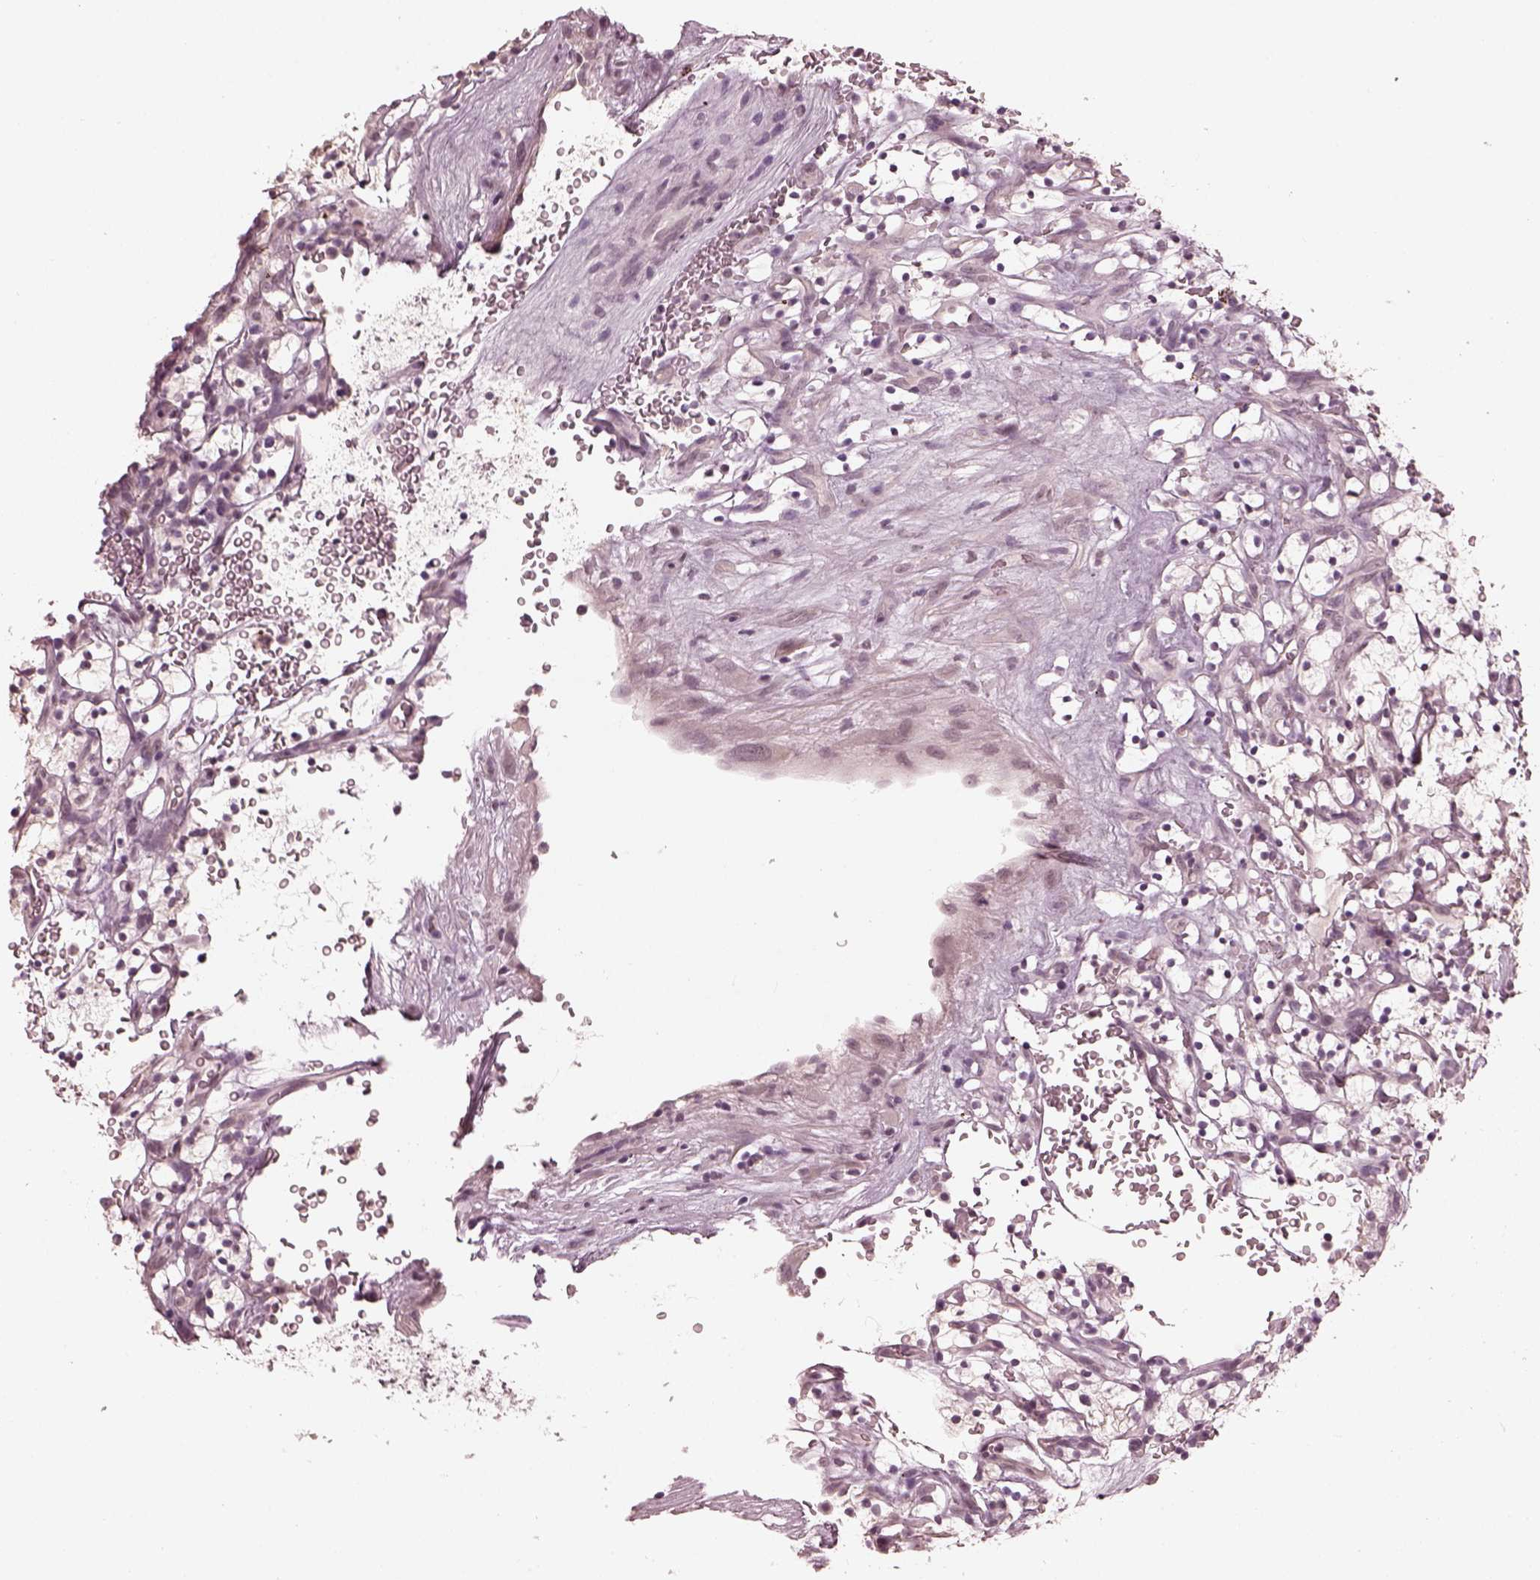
{"staining": {"intensity": "negative", "quantity": "none", "location": "none"}, "tissue": "renal cancer", "cell_type": "Tumor cells", "image_type": "cancer", "snomed": [{"axis": "morphology", "description": "Adenocarcinoma, NOS"}, {"axis": "topography", "description": "Kidney"}], "caption": "Tumor cells are negative for protein expression in human renal adenocarcinoma. (DAB (3,3'-diaminobenzidine) IHC, high magnification).", "gene": "OPTC", "patient": {"sex": "female", "age": 64}}